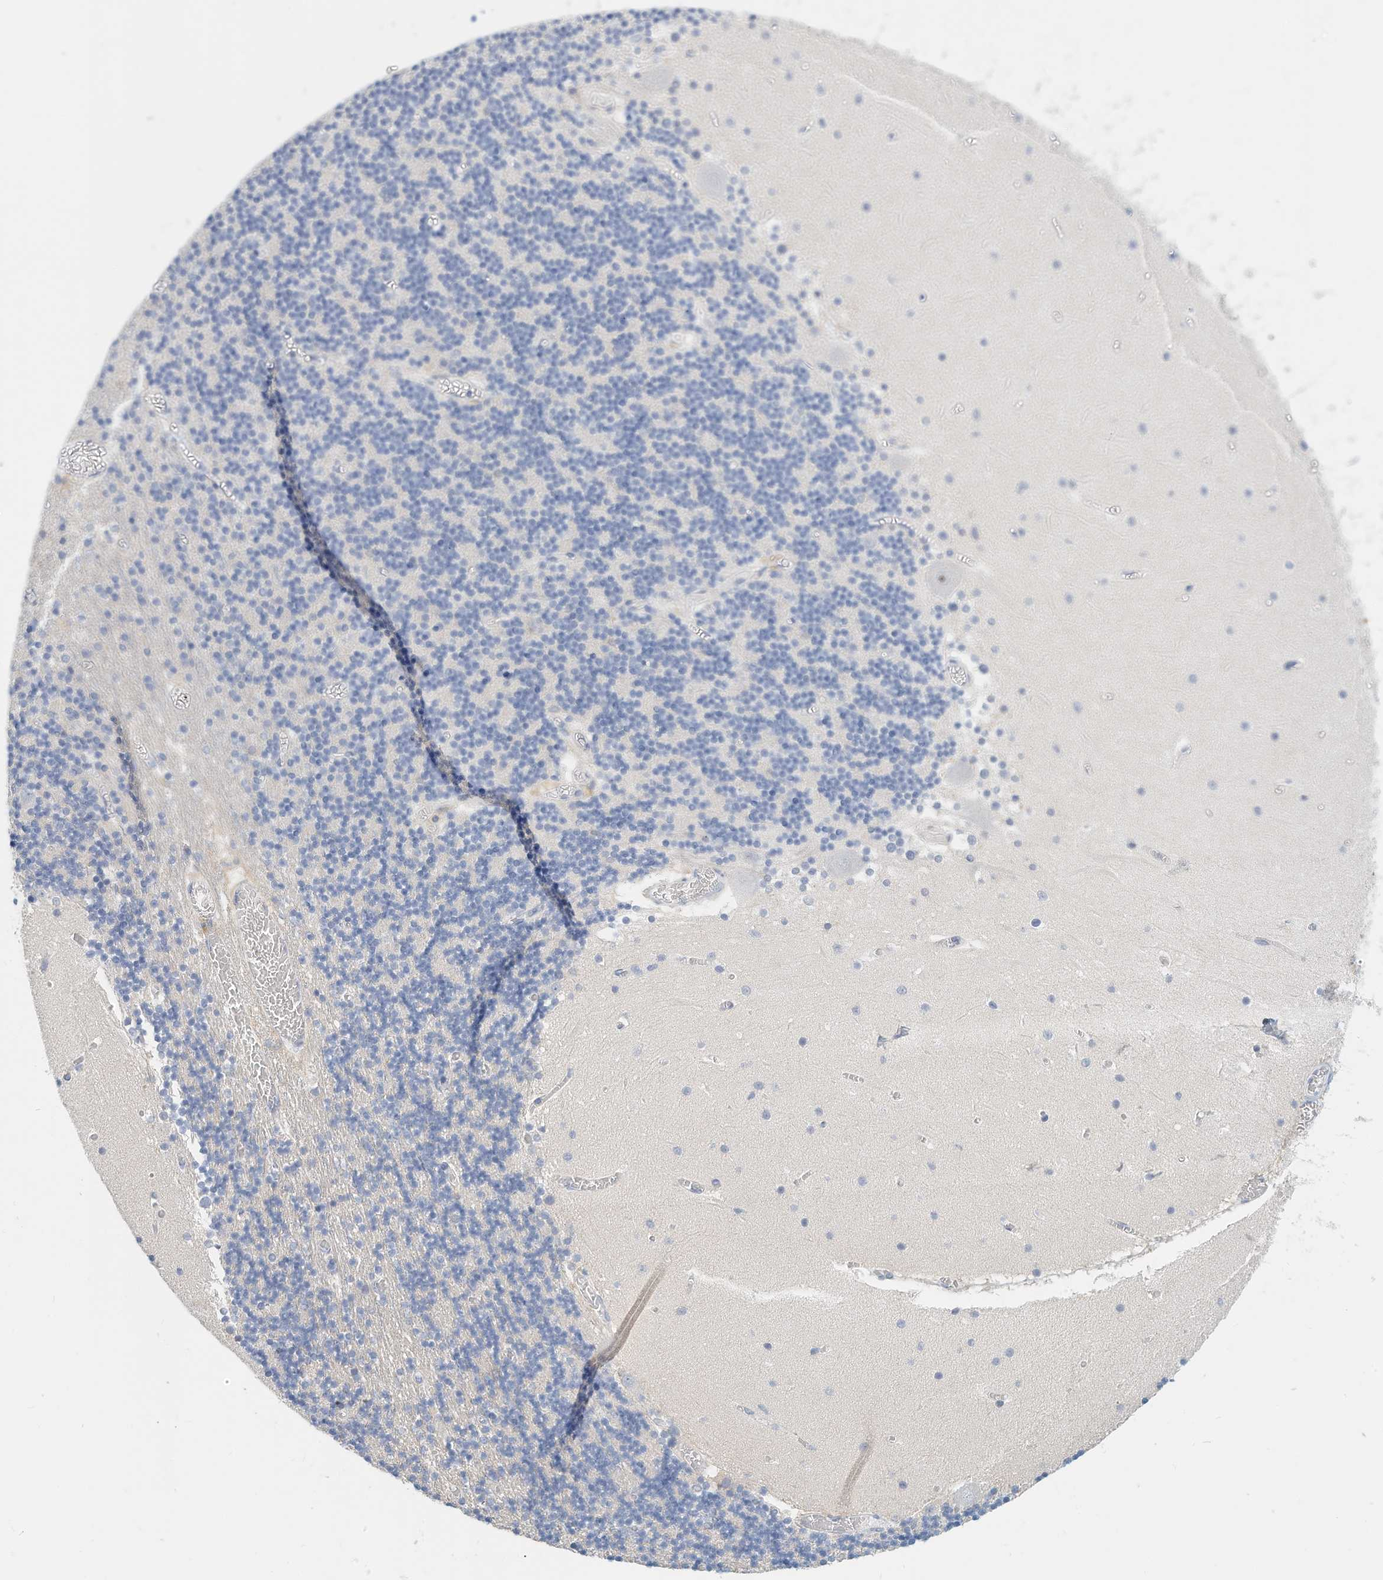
{"staining": {"intensity": "negative", "quantity": "none", "location": "none"}, "tissue": "cerebellum", "cell_type": "Cells in granular layer", "image_type": "normal", "snomed": [{"axis": "morphology", "description": "Normal tissue, NOS"}, {"axis": "topography", "description": "Cerebellum"}], "caption": "A micrograph of cerebellum stained for a protein reveals no brown staining in cells in granular layer.", "gene": "ARHGAP28", "patient": {"sex": "female", "age": 28}}